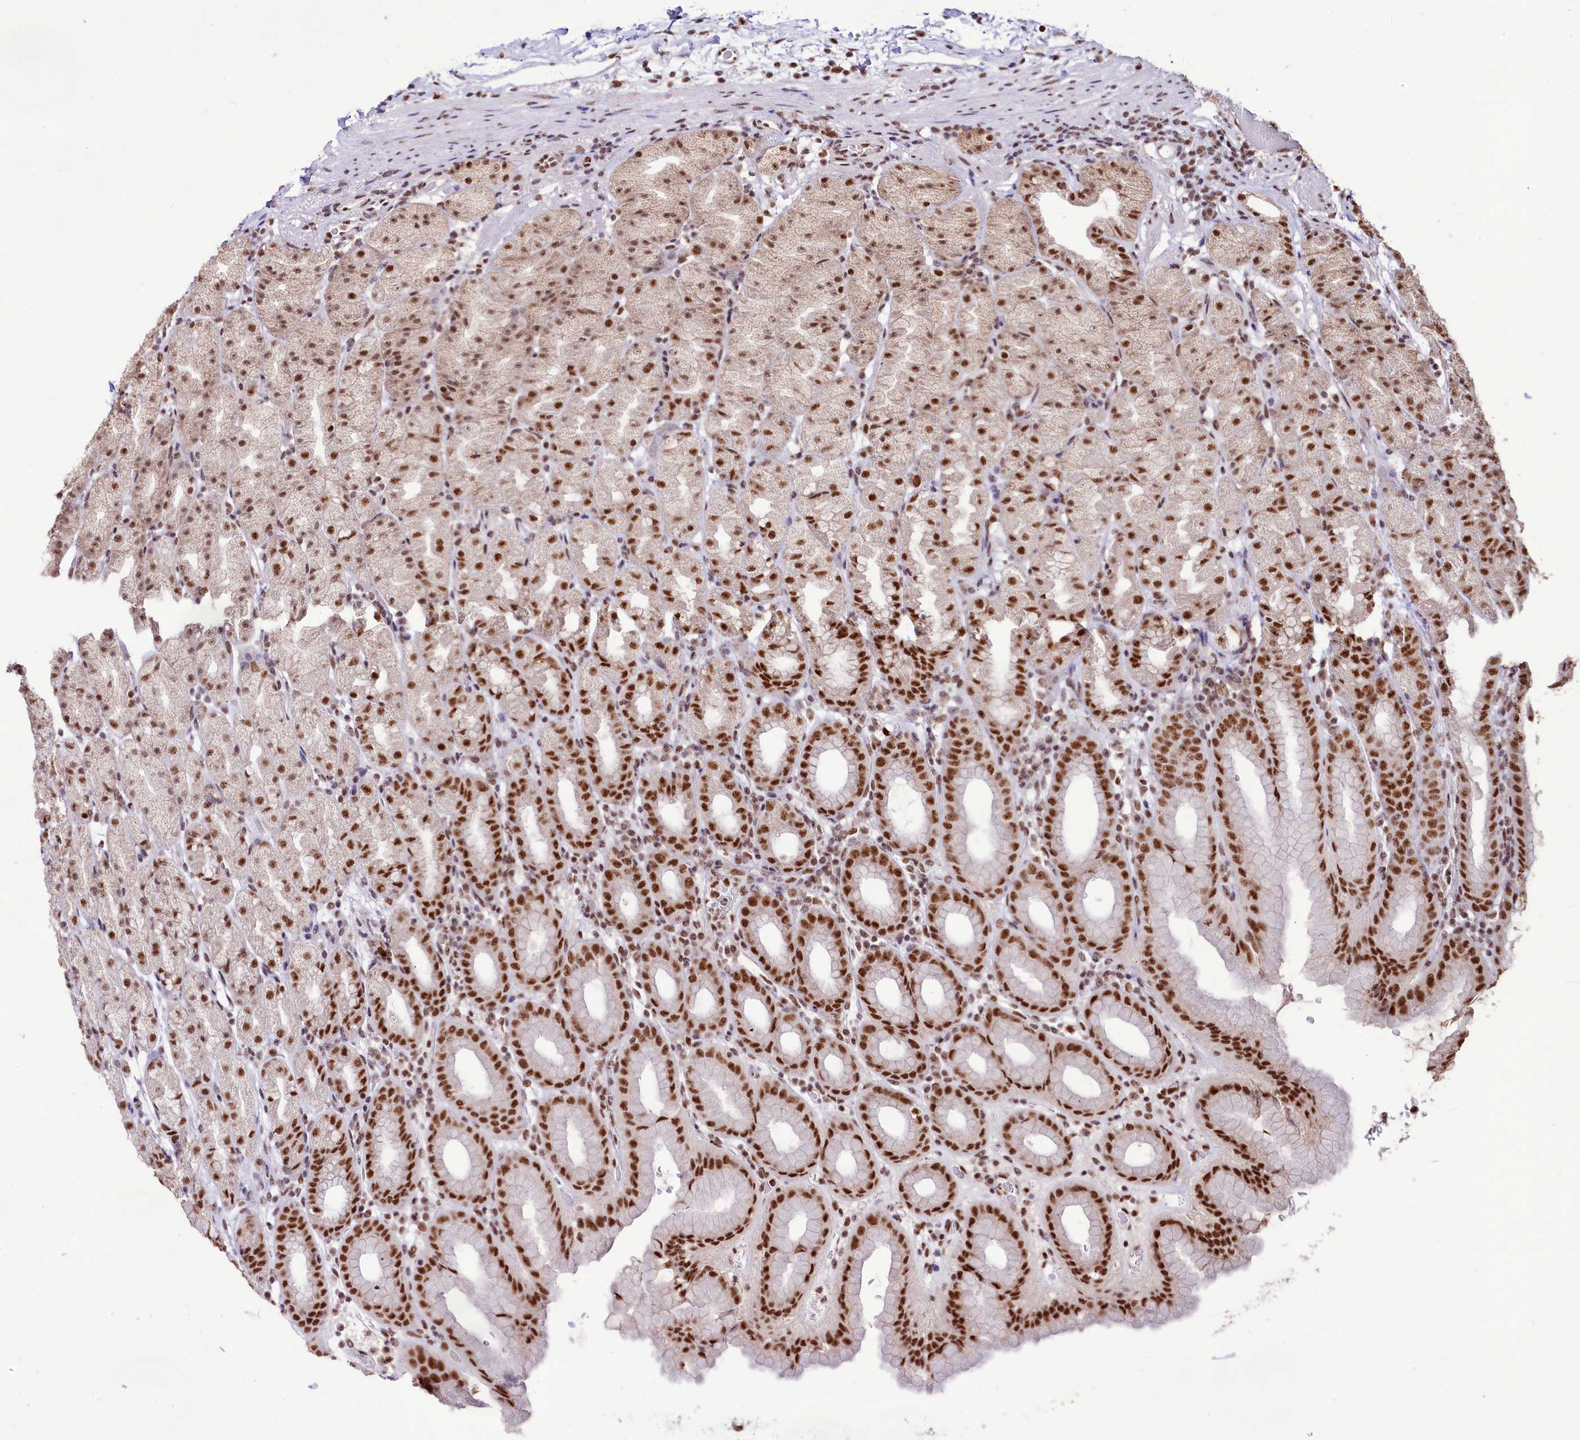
{"staining": {"intensity": "strong", "quantity": ">75%", "location": "nuclear"}, "tissue": "stomach", "cell_type": "Glandular cells", "image_type": "normal", "snomed": [{"axis": "morphology", "description": "Normal tissue, NOS"}, {"axis": "topography", "description": "Stomach, upper"}], "caption": "Brown immunohistochemical staining in benign stomach reveals strong nuclear expression in approximately >75% of glandular cells.", "gene": "HIRA", "patient": {"sex": "male", "age": 68}}